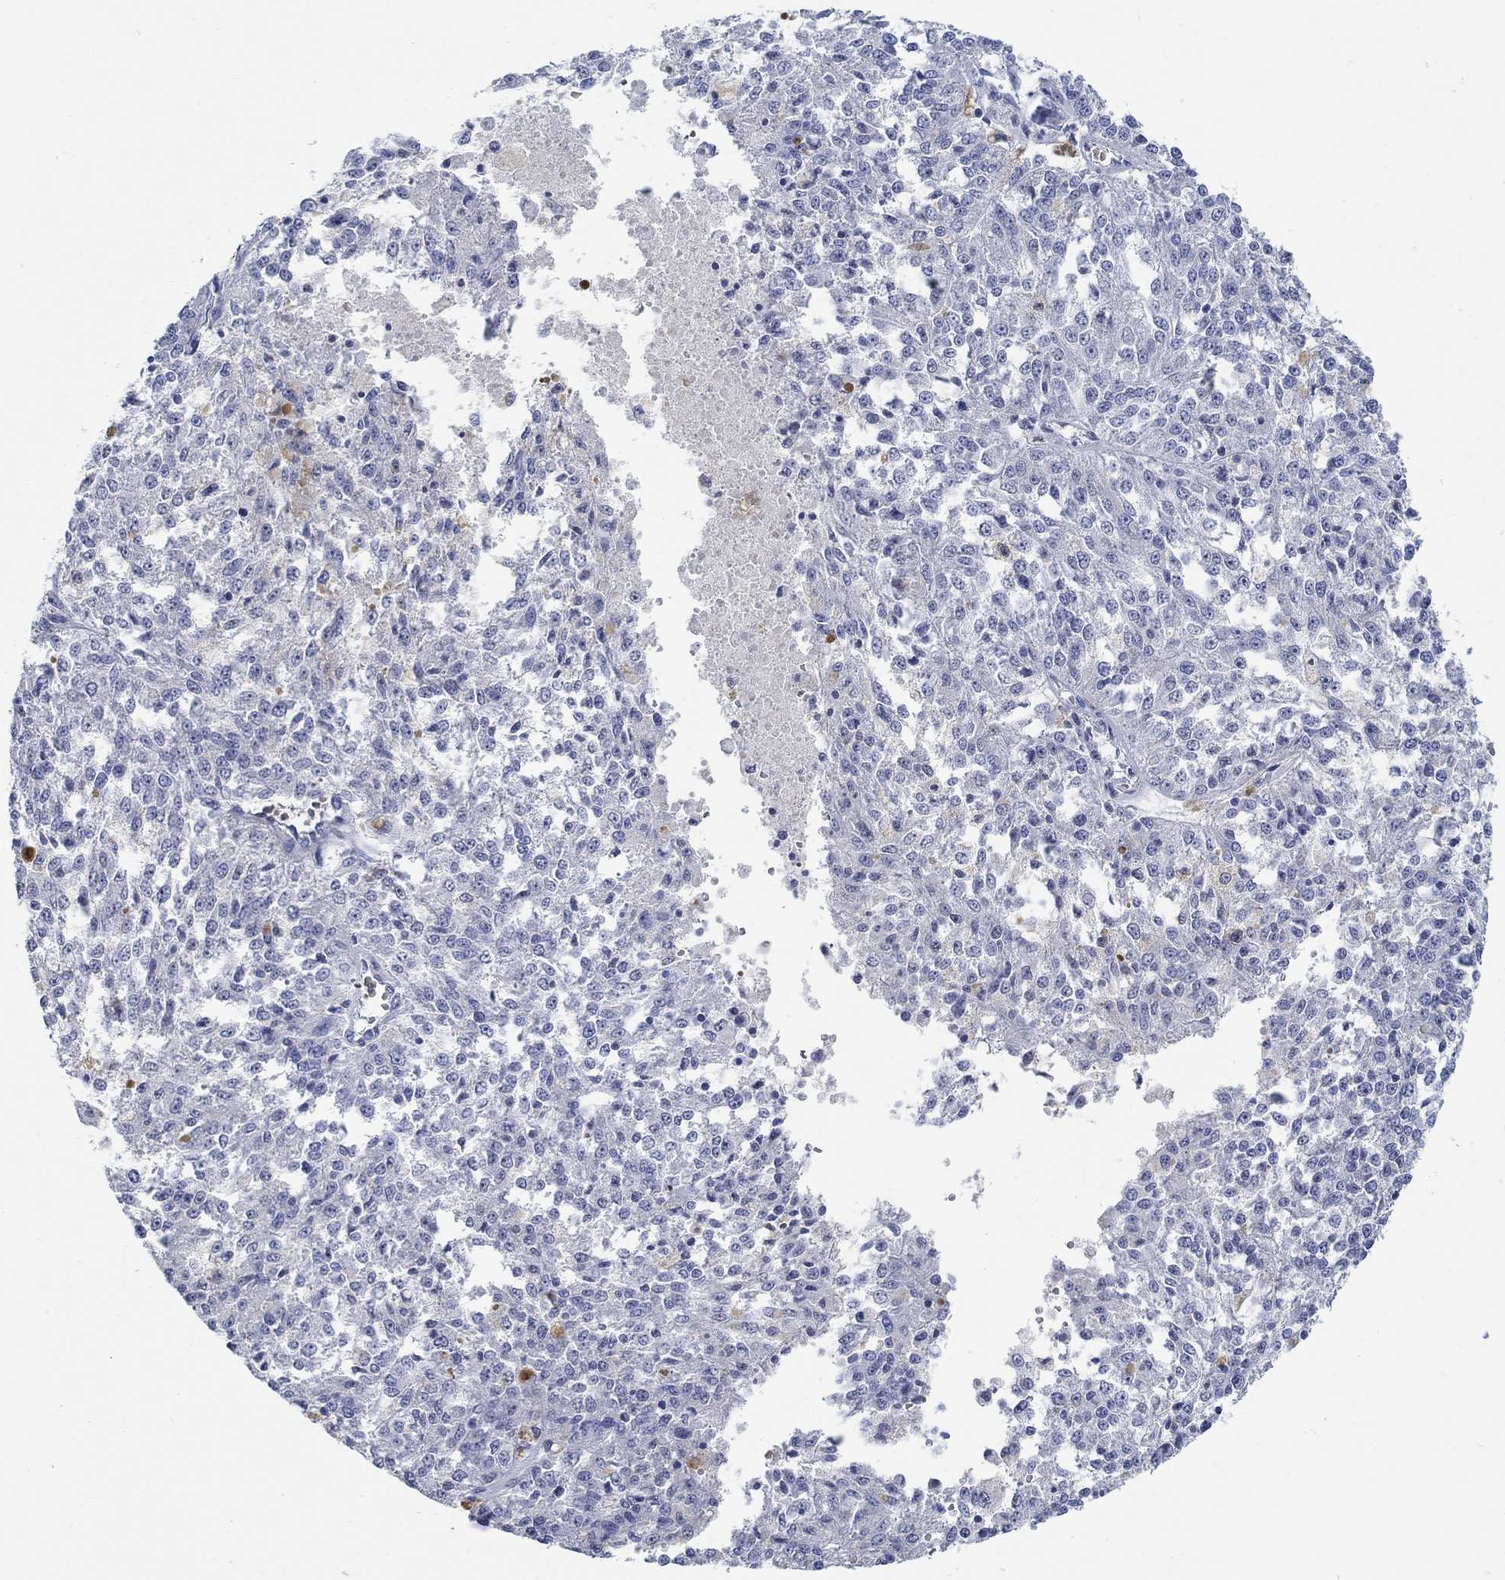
{"staining": {"intensity": "negative", "quantity": "none", "location": "none"}, "tissue": "melanoma", "cell_type": "Tumor cells", "image_type": "cancer", "snomed": [{"axis": "morphology", "description": "Malignant melanoma, Metastatic site"}, {"axis": "topography", "description": "Lymph node"}], "caption": "Melanoma was stained to show a protein in brown. There is no significant expression in tumor cells.", "gene": "GRIA3", "patient": {"sex": "female", "age": 64}}